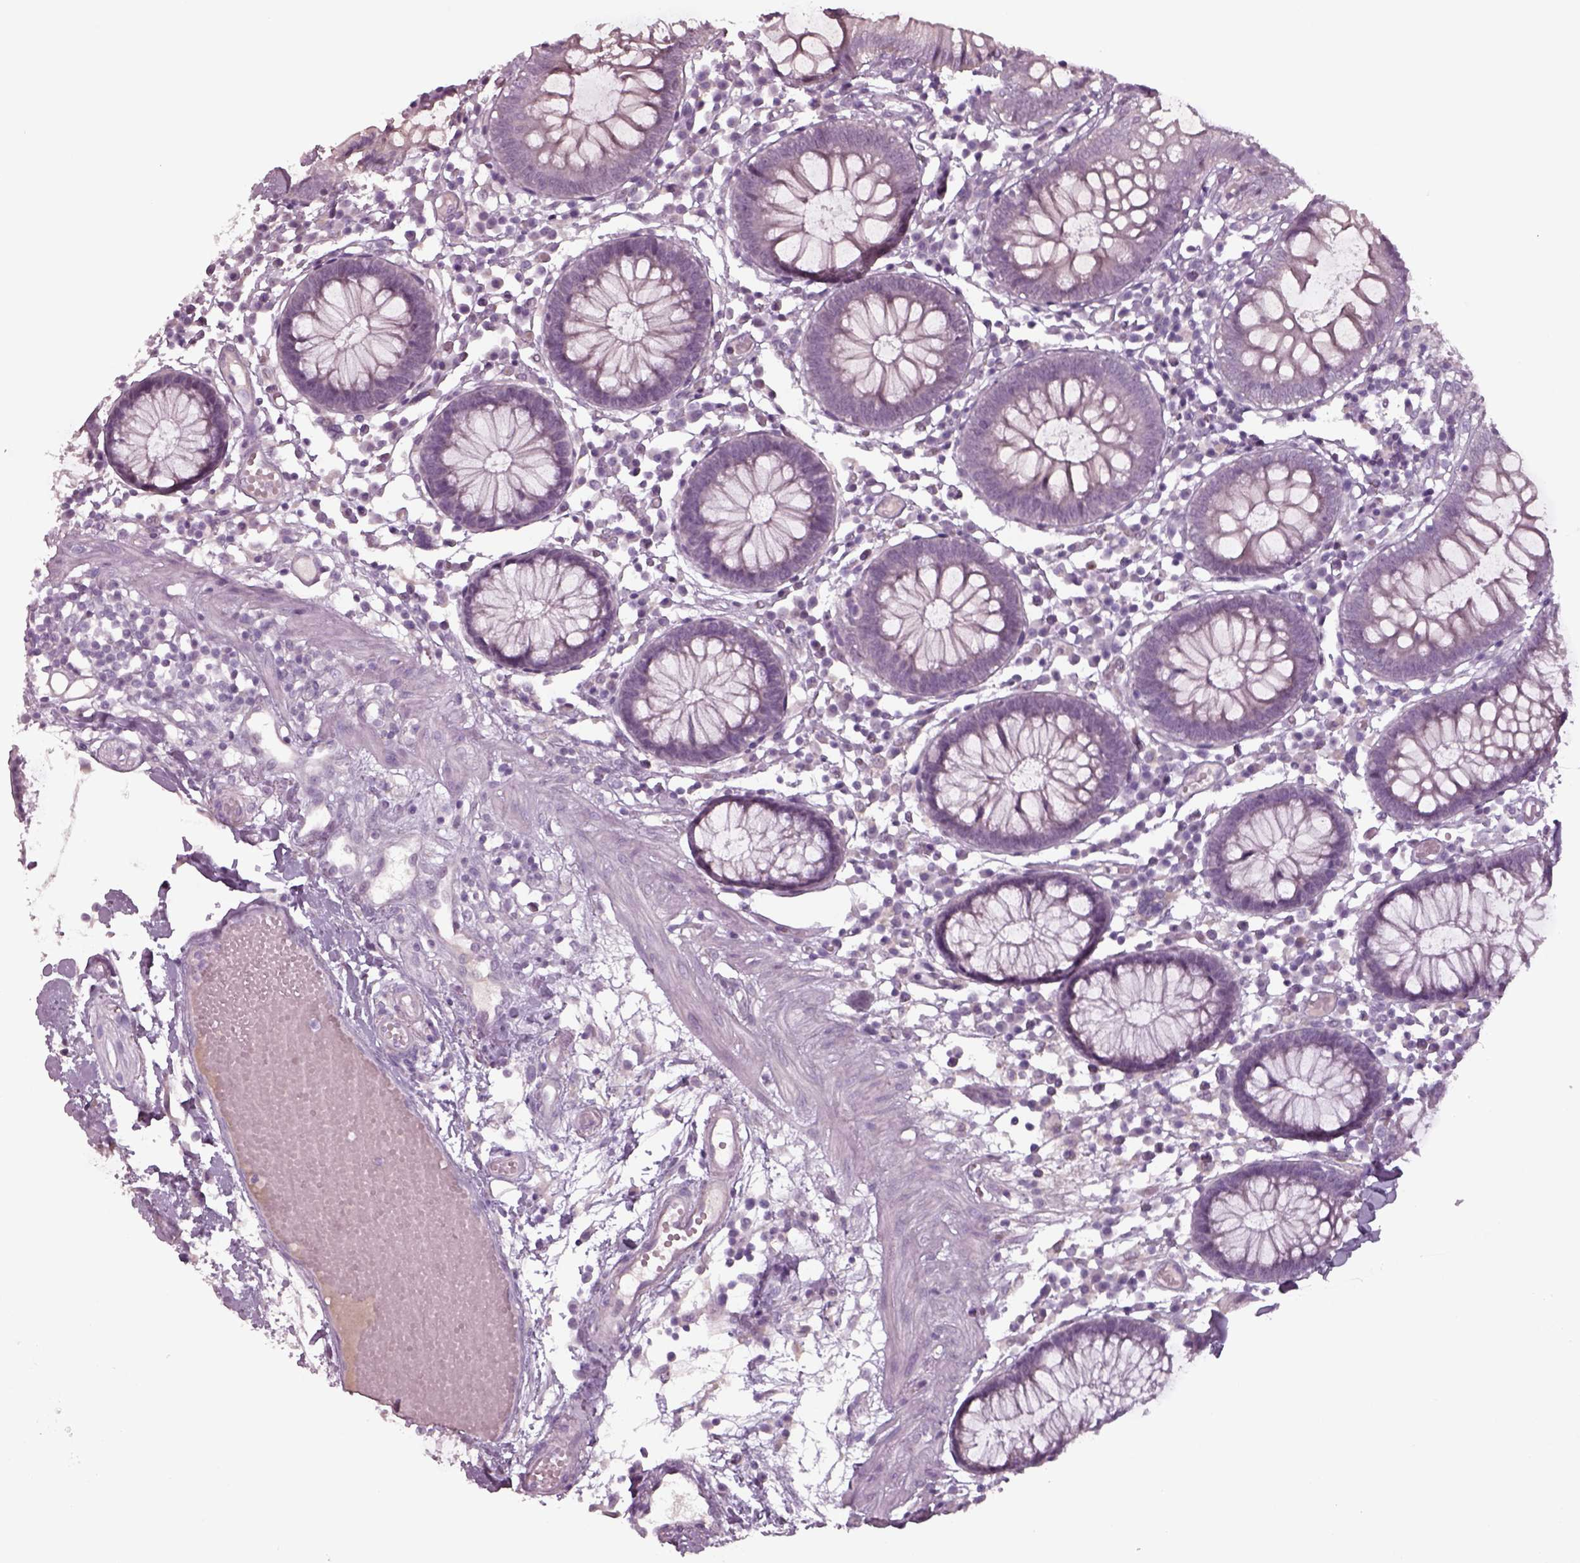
{"staining": {"intensity": "negative", "quantity": "none", "location": "none"}, "tissue": "colon", "cell_type": "Endothelial cells", "image_type": "normal", "snomed": [{"axis": "morphology", "description": "Normal tissue, NOS"}, {"axis": "morphology", "description": "Adenocarcinoma, NOS"}, {"axis": "topography", "description": "Colon"}], "caption": "Immunohistochemical staining of benign colon exhibits no significant staining in endothelial cells.", "gene": "SEPTIN14", "patient": {"sex": "male", "age": 83}}